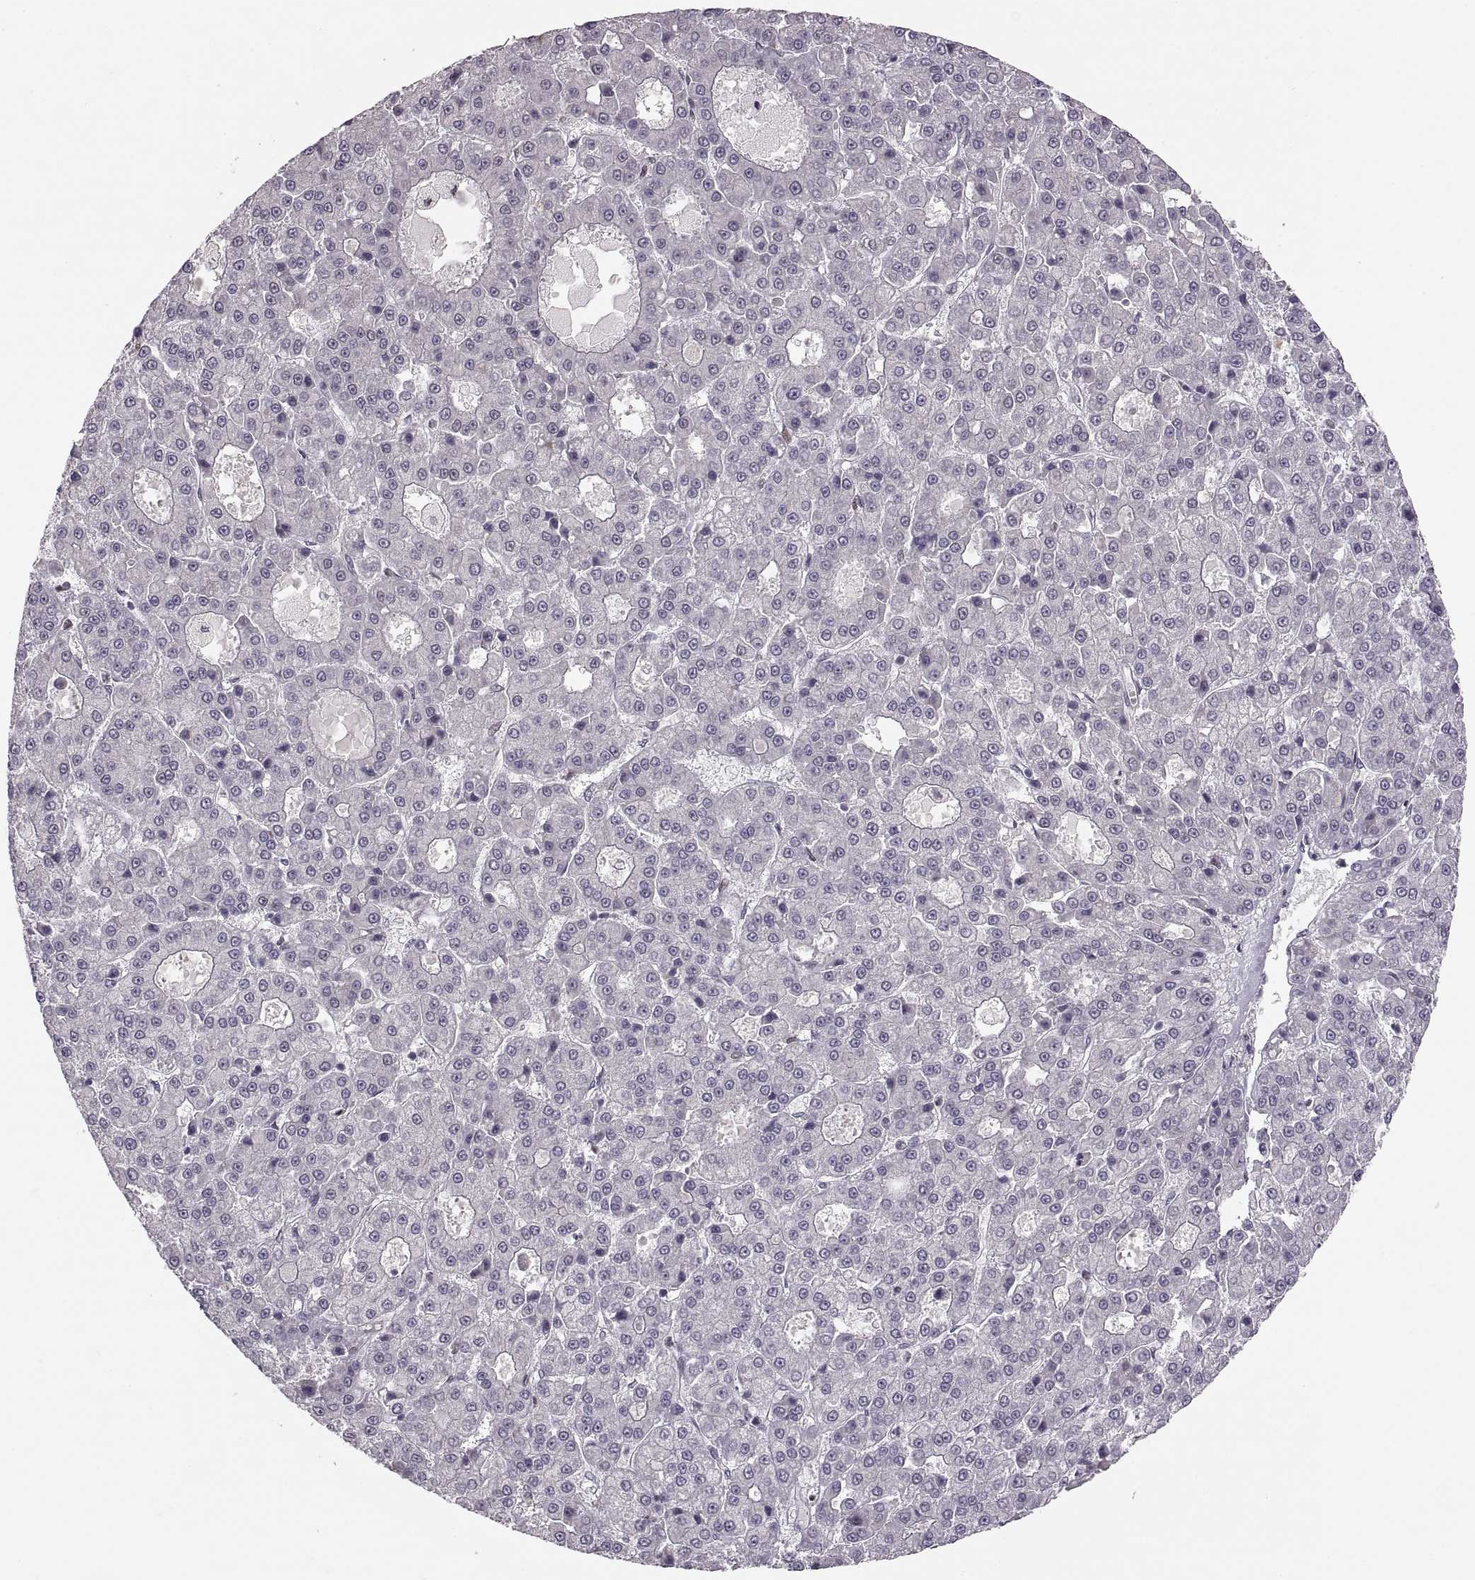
{"staining": {"intensity": "negative", "quantity": "none", "location": "none"}, "tissue": "liver cancer", "cell_type": "Tumor cells", "image_type": "cancer", "snomed": [{"axis": "morphology", "description": "Carcinoma, Hepatocellular, NOS"}, {"axis": "topography", "description": "Liver"}], "caption": "Hepatocellular carcinoma (liver) was stained to show a protein in brown. There is no significant positivity in tumor cells.", "gene": "SNAI1", "patient": {"sex": "male", "age": 70}}